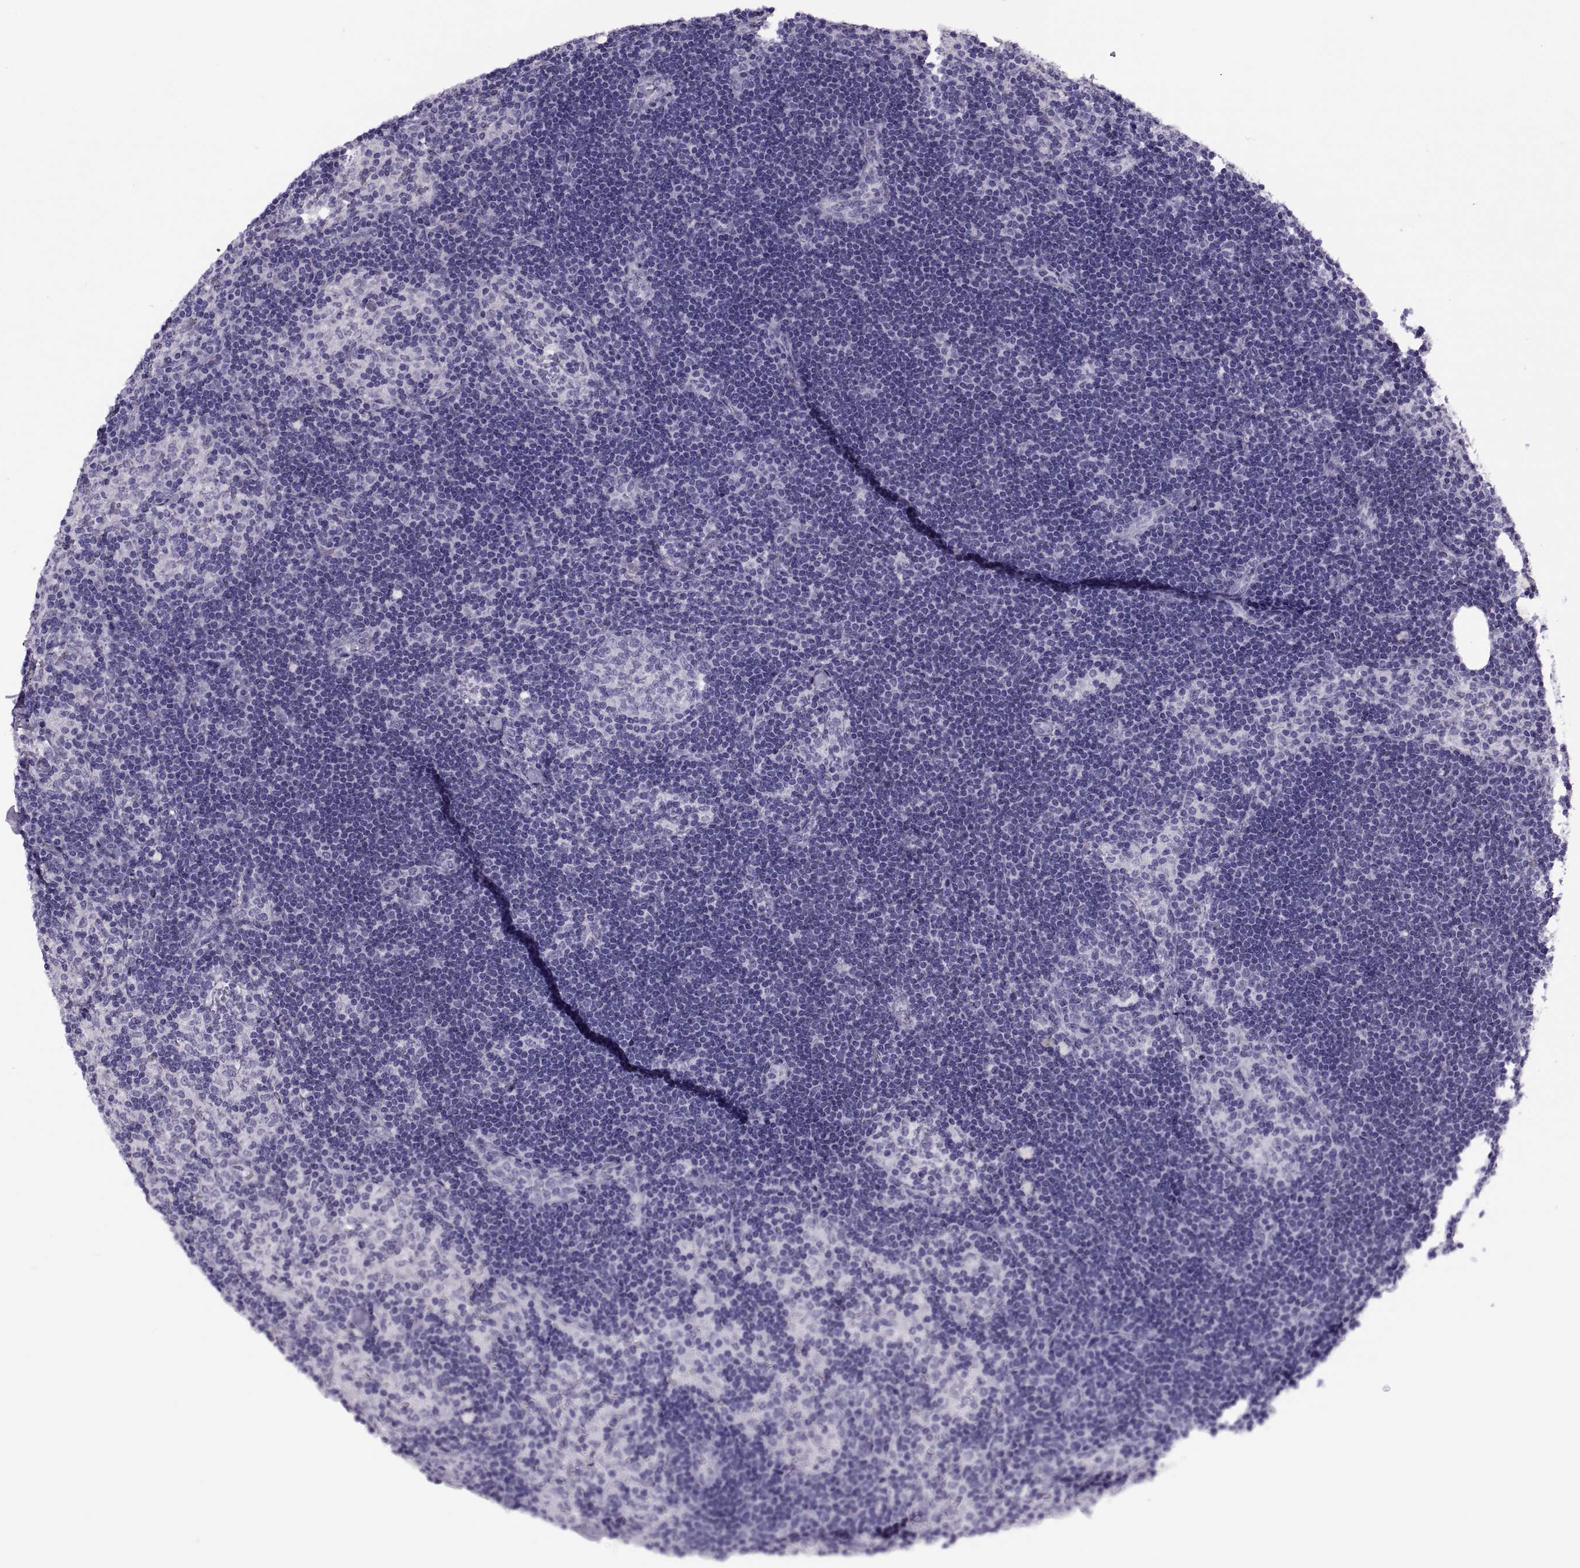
{"staining": {"intensity": "negative", "quantity": "none", "location": "none"}, "tissue": "lymph node", "cell_type": "Germinal center cells", "image_type": "normal", "snomed": [{"axis": "morphology", "description": "Normal tissue, NOS"}, {"axis": "topography", "description": "Lymph node"}], "caption": "This is a histopathology image of IHC staining of benign lymph node, which shows no expression in germinal center cells.", "gene": "RLBP1", "patient": {"sex": "female", "age": 52}}